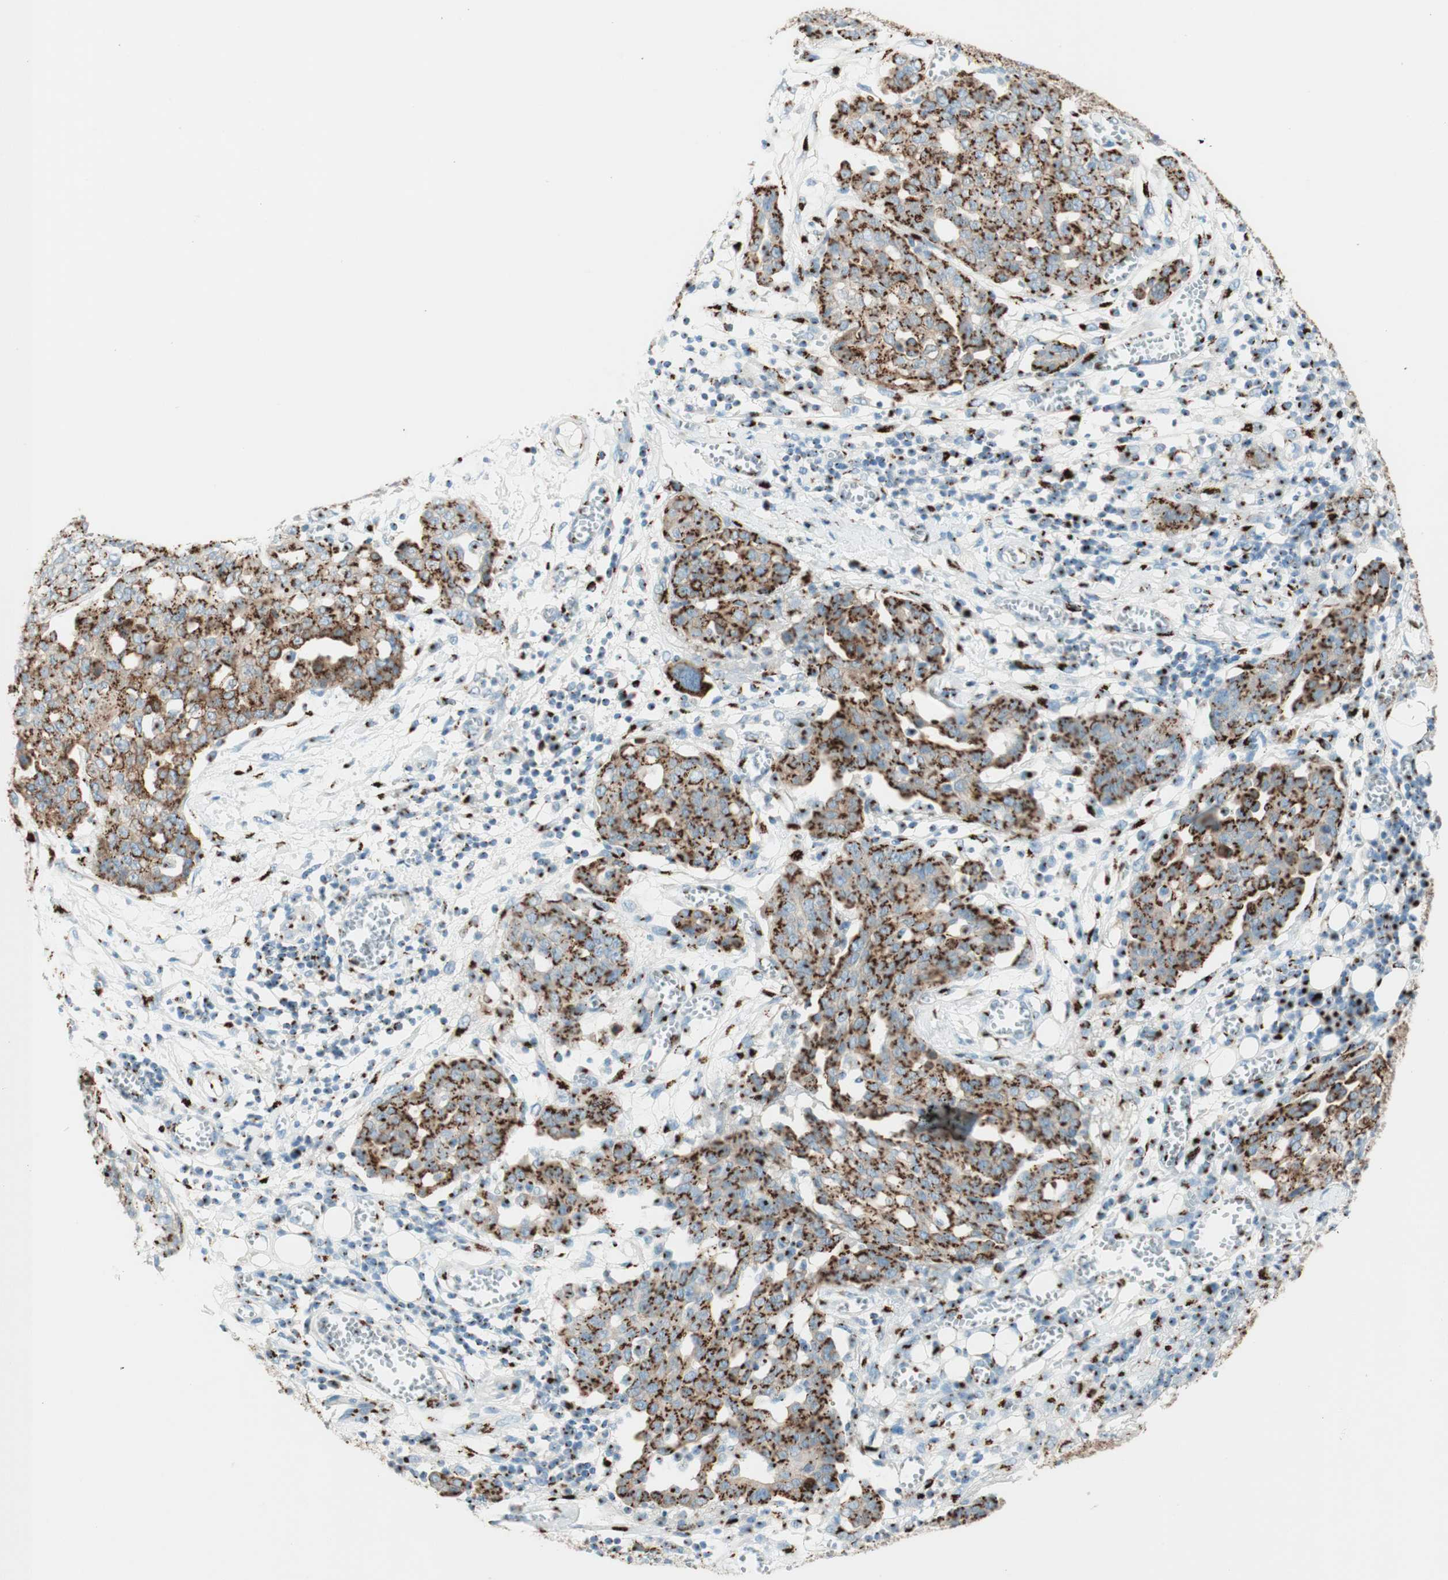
{"staining": {"intensity": "strong", "quantity": ">75%", "location": "cytoplasmic/membranous"}, "tissue": "ovarian cancer", "cell_type": "Tumor cells", "image_type": "cancer", "snomed": [{"axis": "morphology", "description": "Cystadenocarcinoma, serous, NOS"}, {"axis": "topography", "description": "Soft tissue"}, {"axis": "topography", "description": "Ovary"}], "caption": "IHC micrograph of neoplastic tissue: human ovarian cancer stained using immunohistochemistry shows high levels of strong protein expression localized specifically in the cytoplasmic/membranous of tumor cells, appearing as a cytoplasmic/membranous brown color.", "gene": "GOLGB1", "patient": {"sex": "female", "age": 57}}